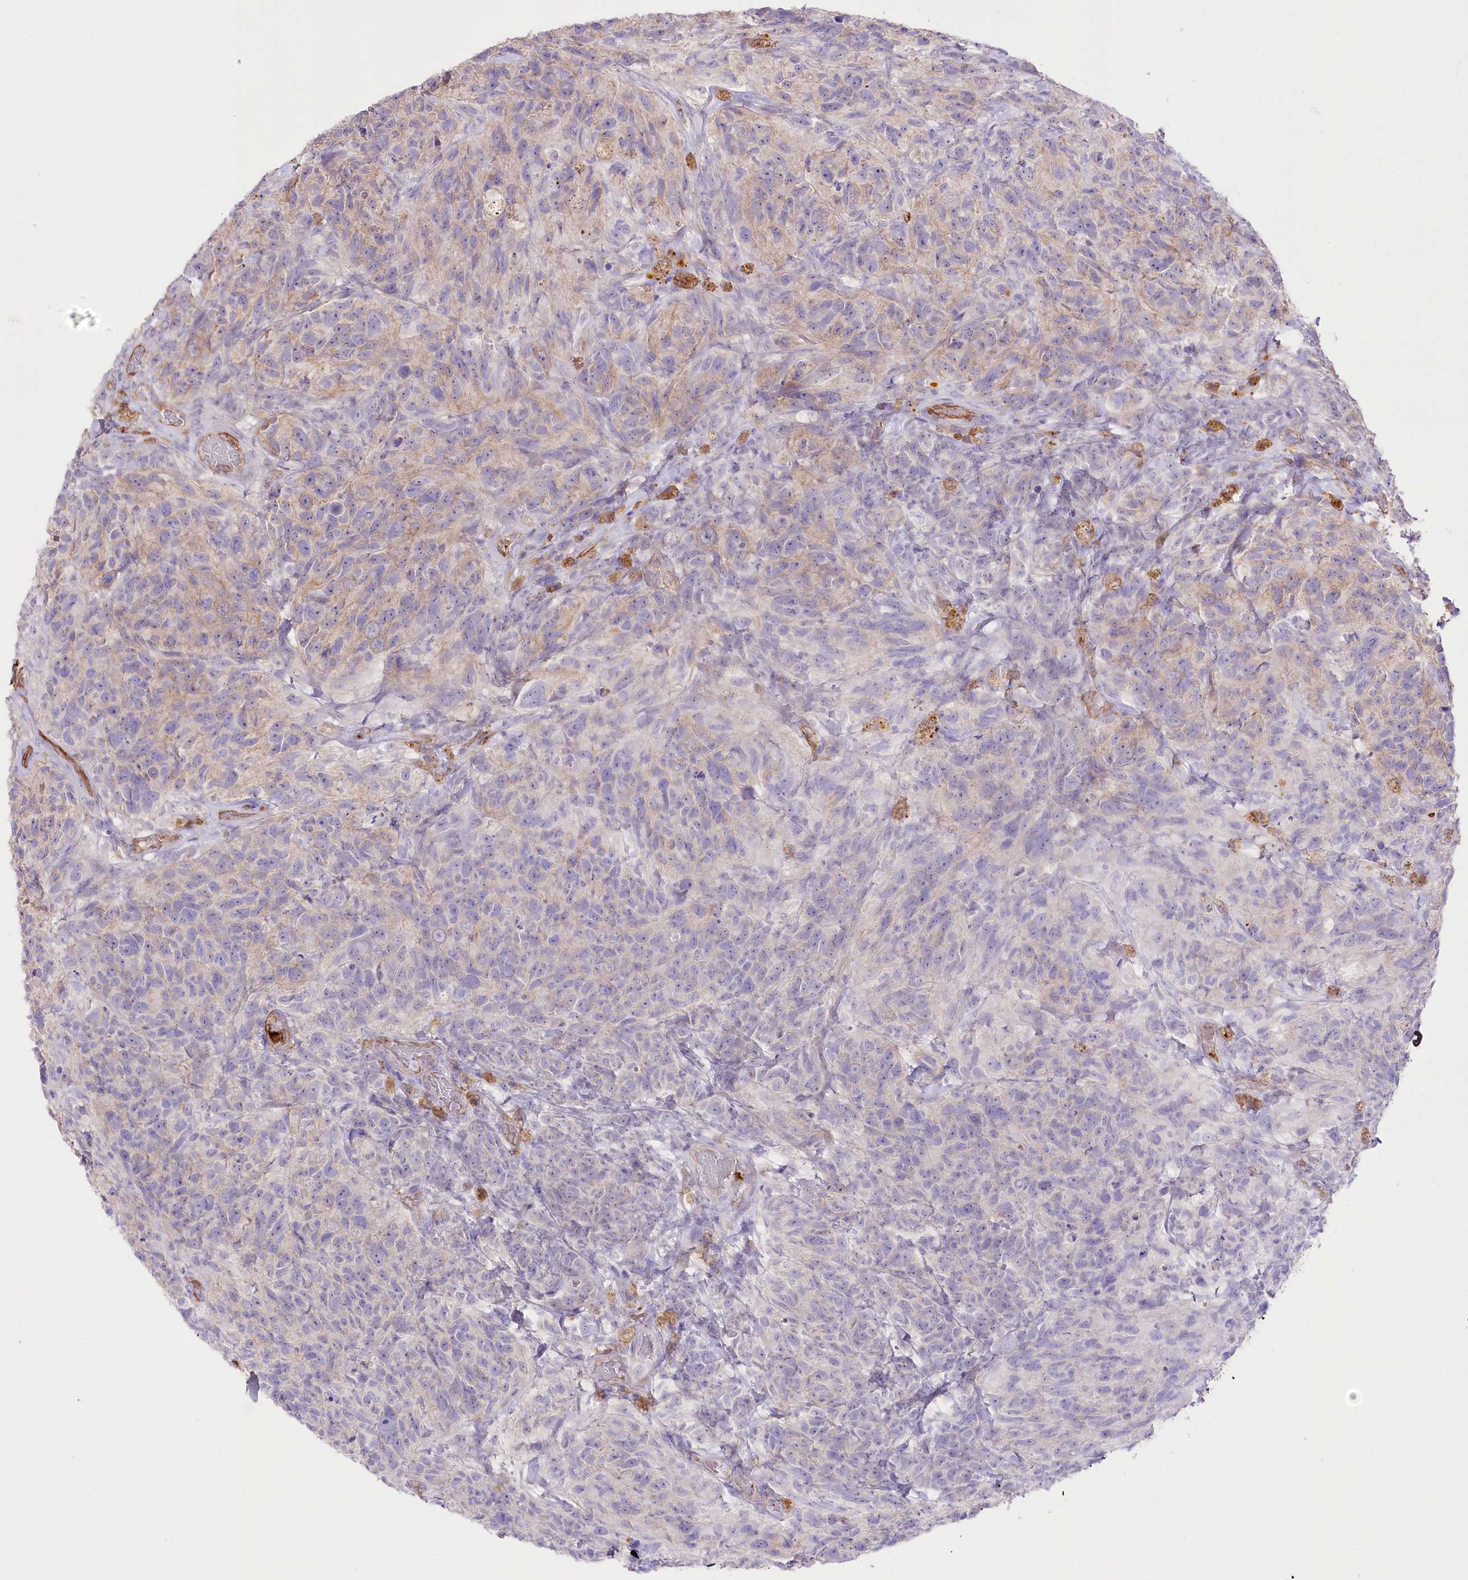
{"staining": {"intensity": "negative", "quantity": "none", "location": "none"}, "tissue": "glioma", "cell_type": "Tumor cells", "image_type": "cancer", "snomed": [{"axis": "morphology", "description": "Glioma, malignant, High grade"}, {"axis": "topography", "description": "Brain"}], "caption": "The immunohistochemistry micrograph has no significant positivity in tumor cells of malignant glioma (high-grade) tissue.", "gene": "SLC39A10", "patient": {"sex": "male", "age": 69}}